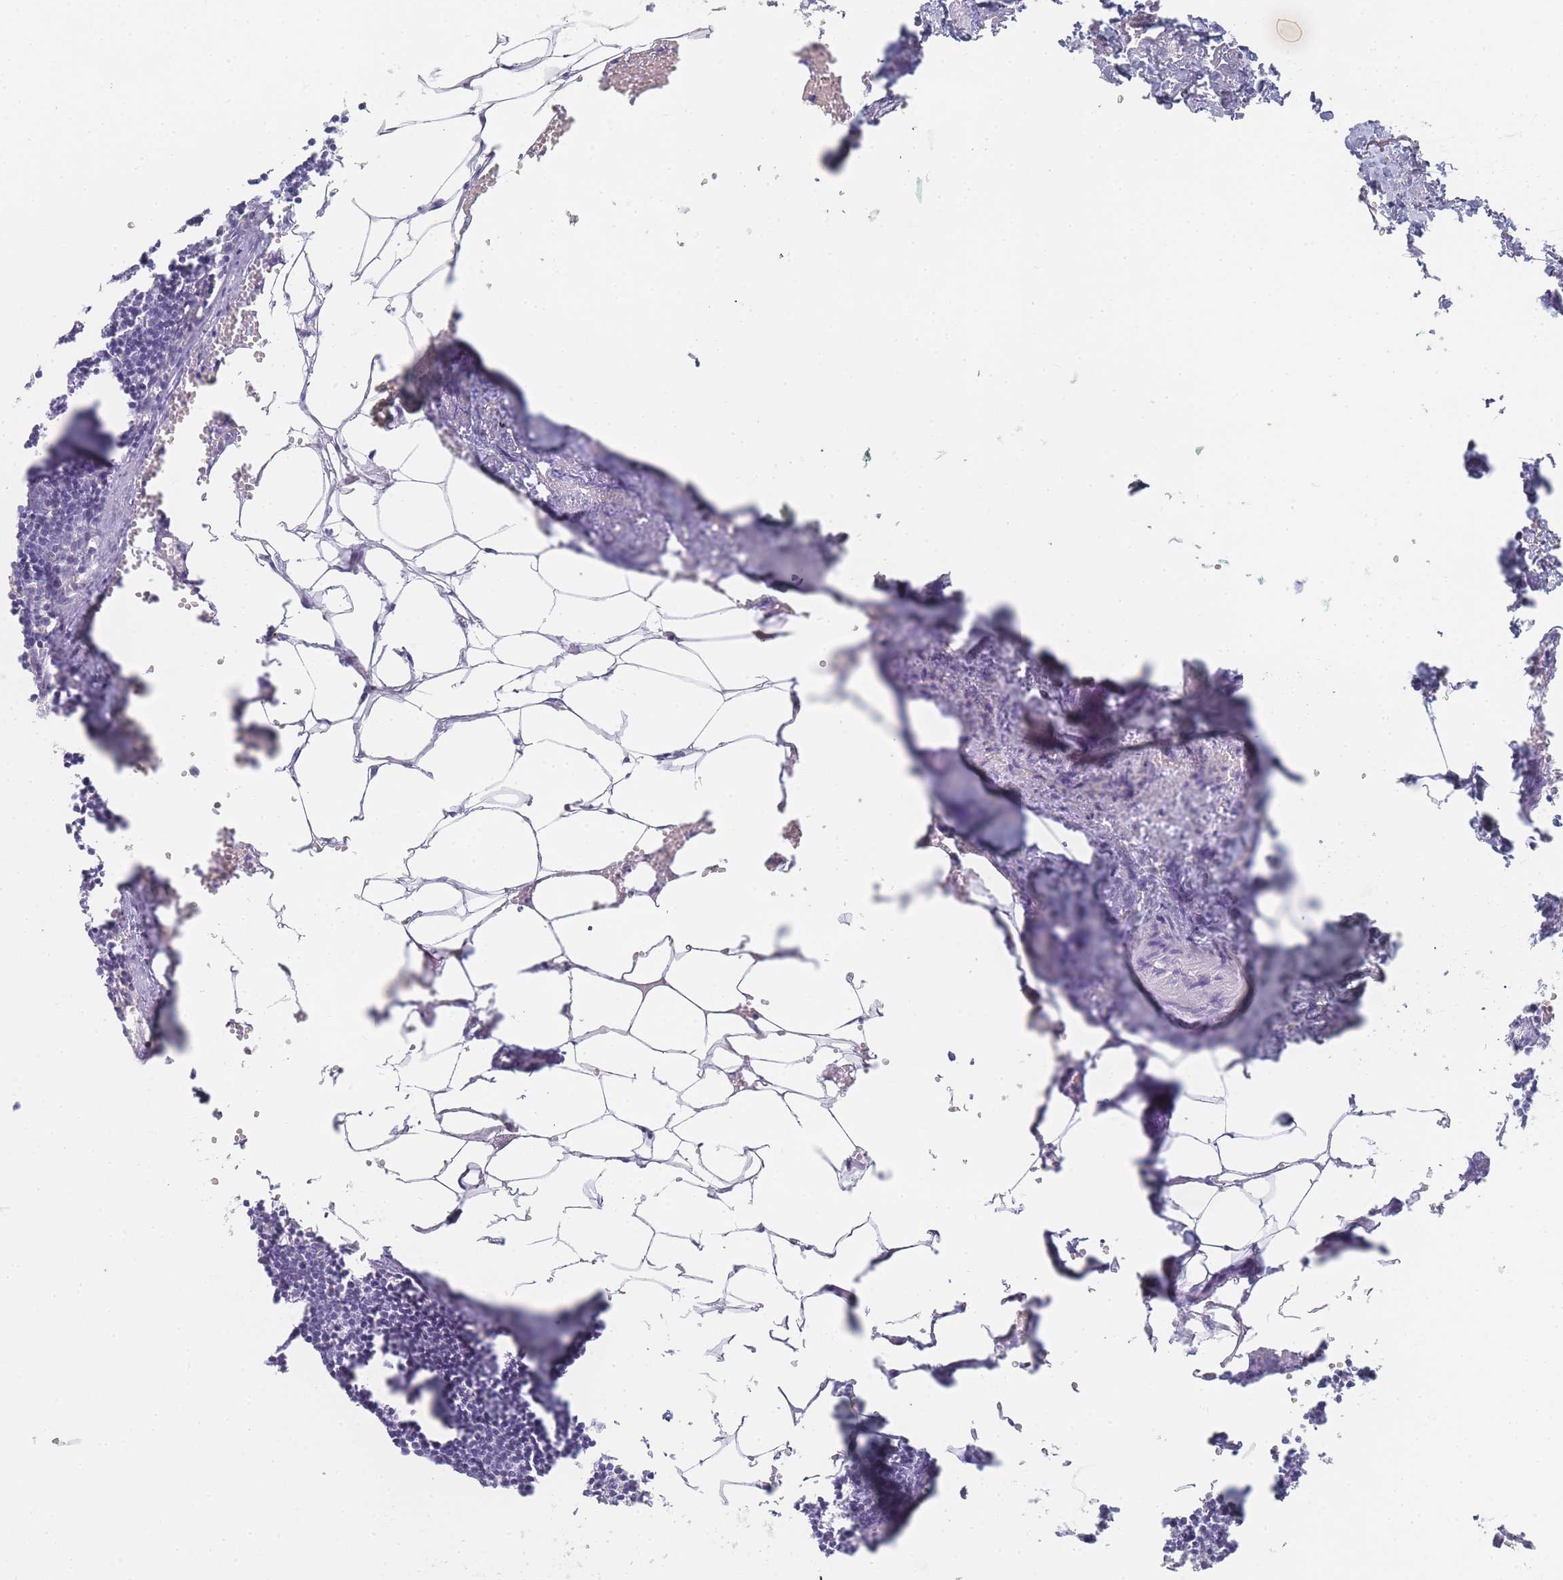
{"staining": {"intensity": "negative", "quantity": "none", "location": "none"}, "tissue": "lymph node", "cell_type": "Germinal center cells", "image_type": "normal", "snomed": [{"axis": "morphology", "description": "Normal tissue, NOS"}, {"axis": "topography", "description": "Lymph node"}], "caption": "IHC photomicrograph of unremarkable lymph node stained for a protein (brown), which reveals no staining in germinal center cells.", "gene": "IMPG1", "patient": {"sex": "female", "age": 30}}